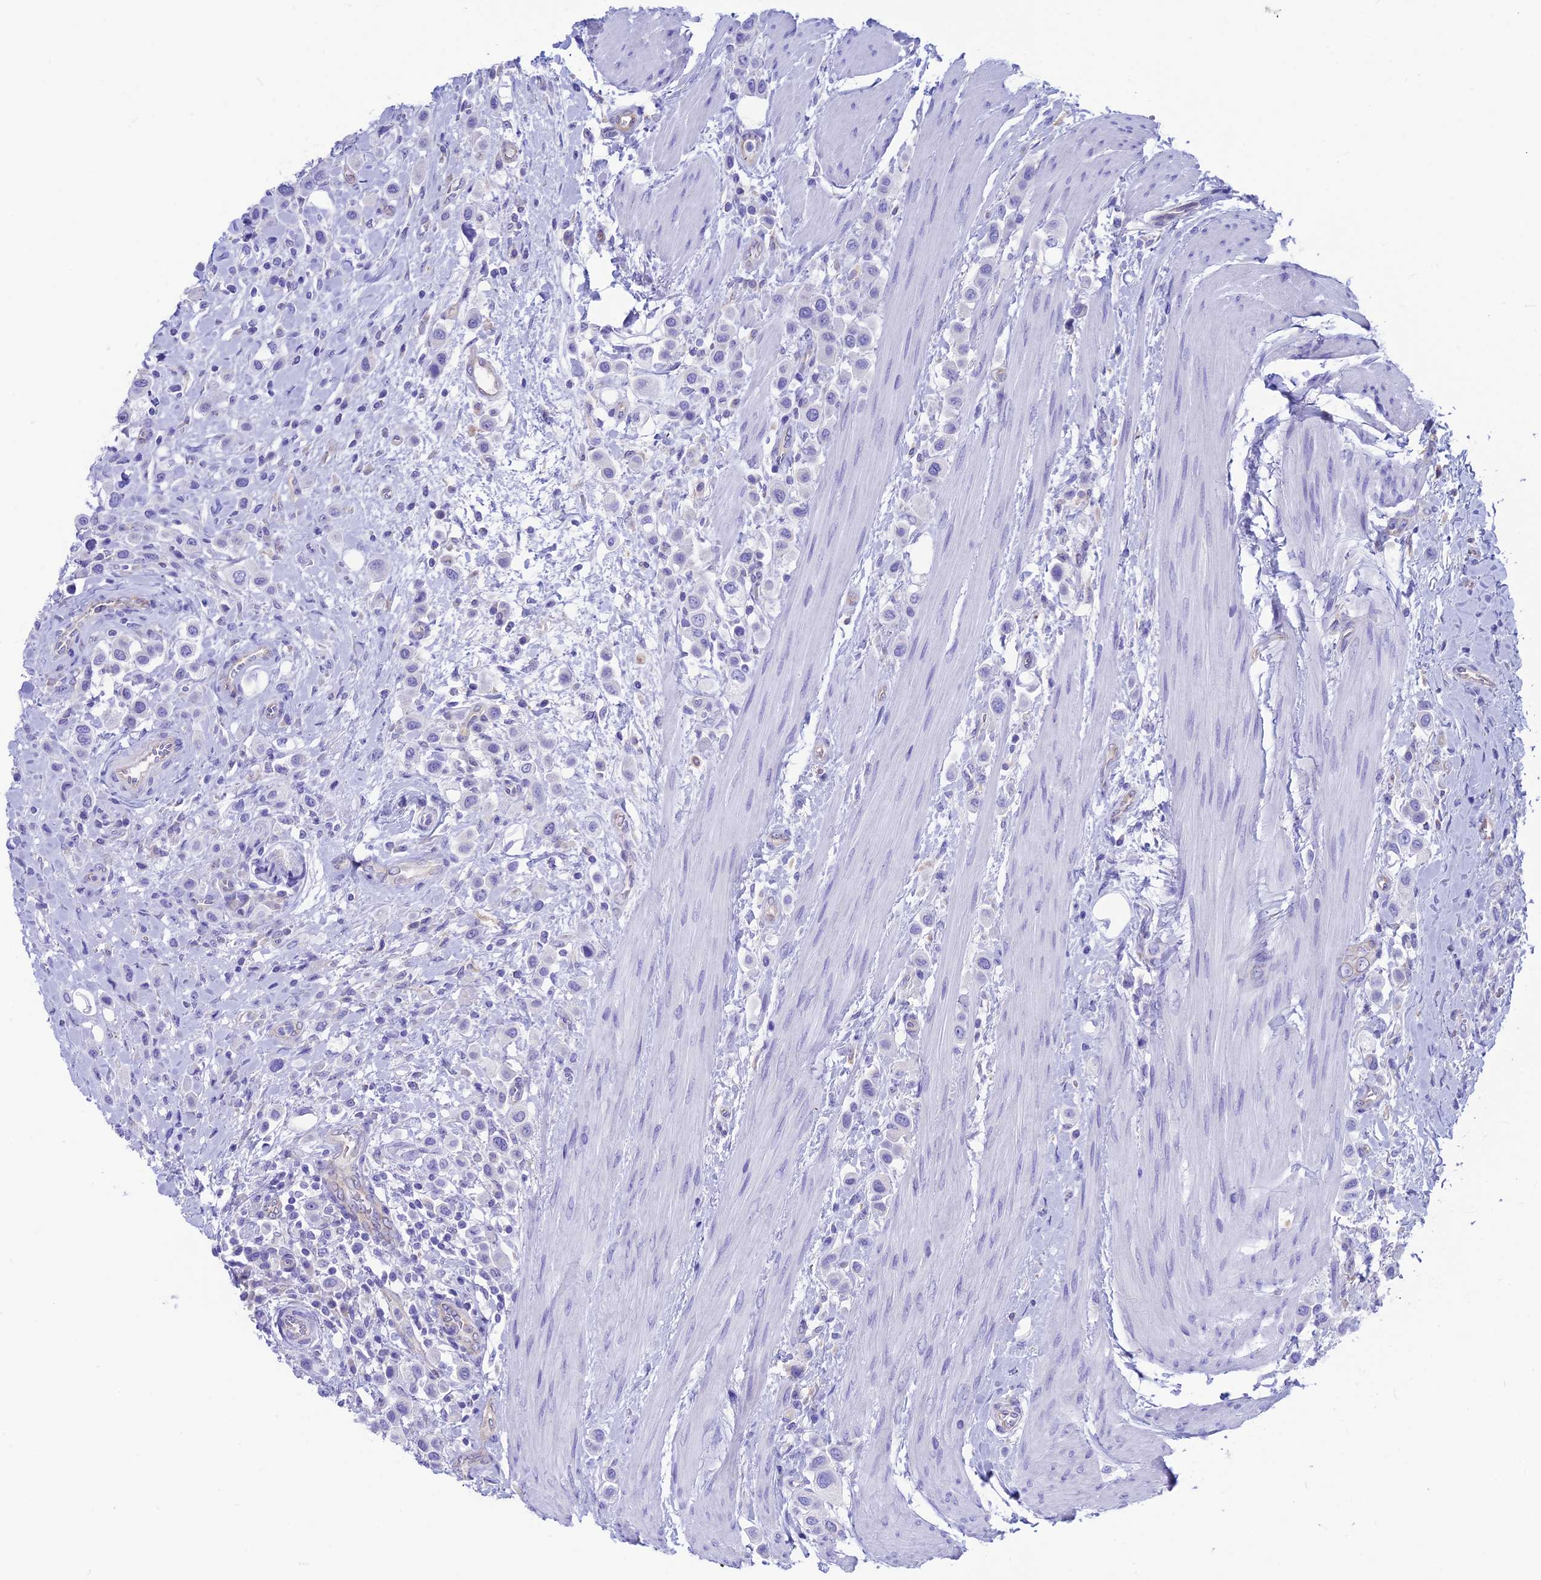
{"staining": {"intensity": "negative", "quantity": "none", "location": "none"}, "tissue": "urothelial cancer", "cell_type": "Tumor cells", "image_type": "cancer", "snomed": [{"axis": "morphology", "description": "Urothelial carcinoma, High grade"}, {"axis": "topography", "description": "Urinary bladder"}], "caption": "Tumor cells are negative for brown protein staining in urothelial cancer. The staining was performed using DAB (3,3'-diaminobenzidine) to visualize the protein expression in brown, while the nuclei were stained in blue with hematoxylin (Magnification: 20x).", "gene": "GNGT2", "patient": {"sex": "male", "age": 50}}